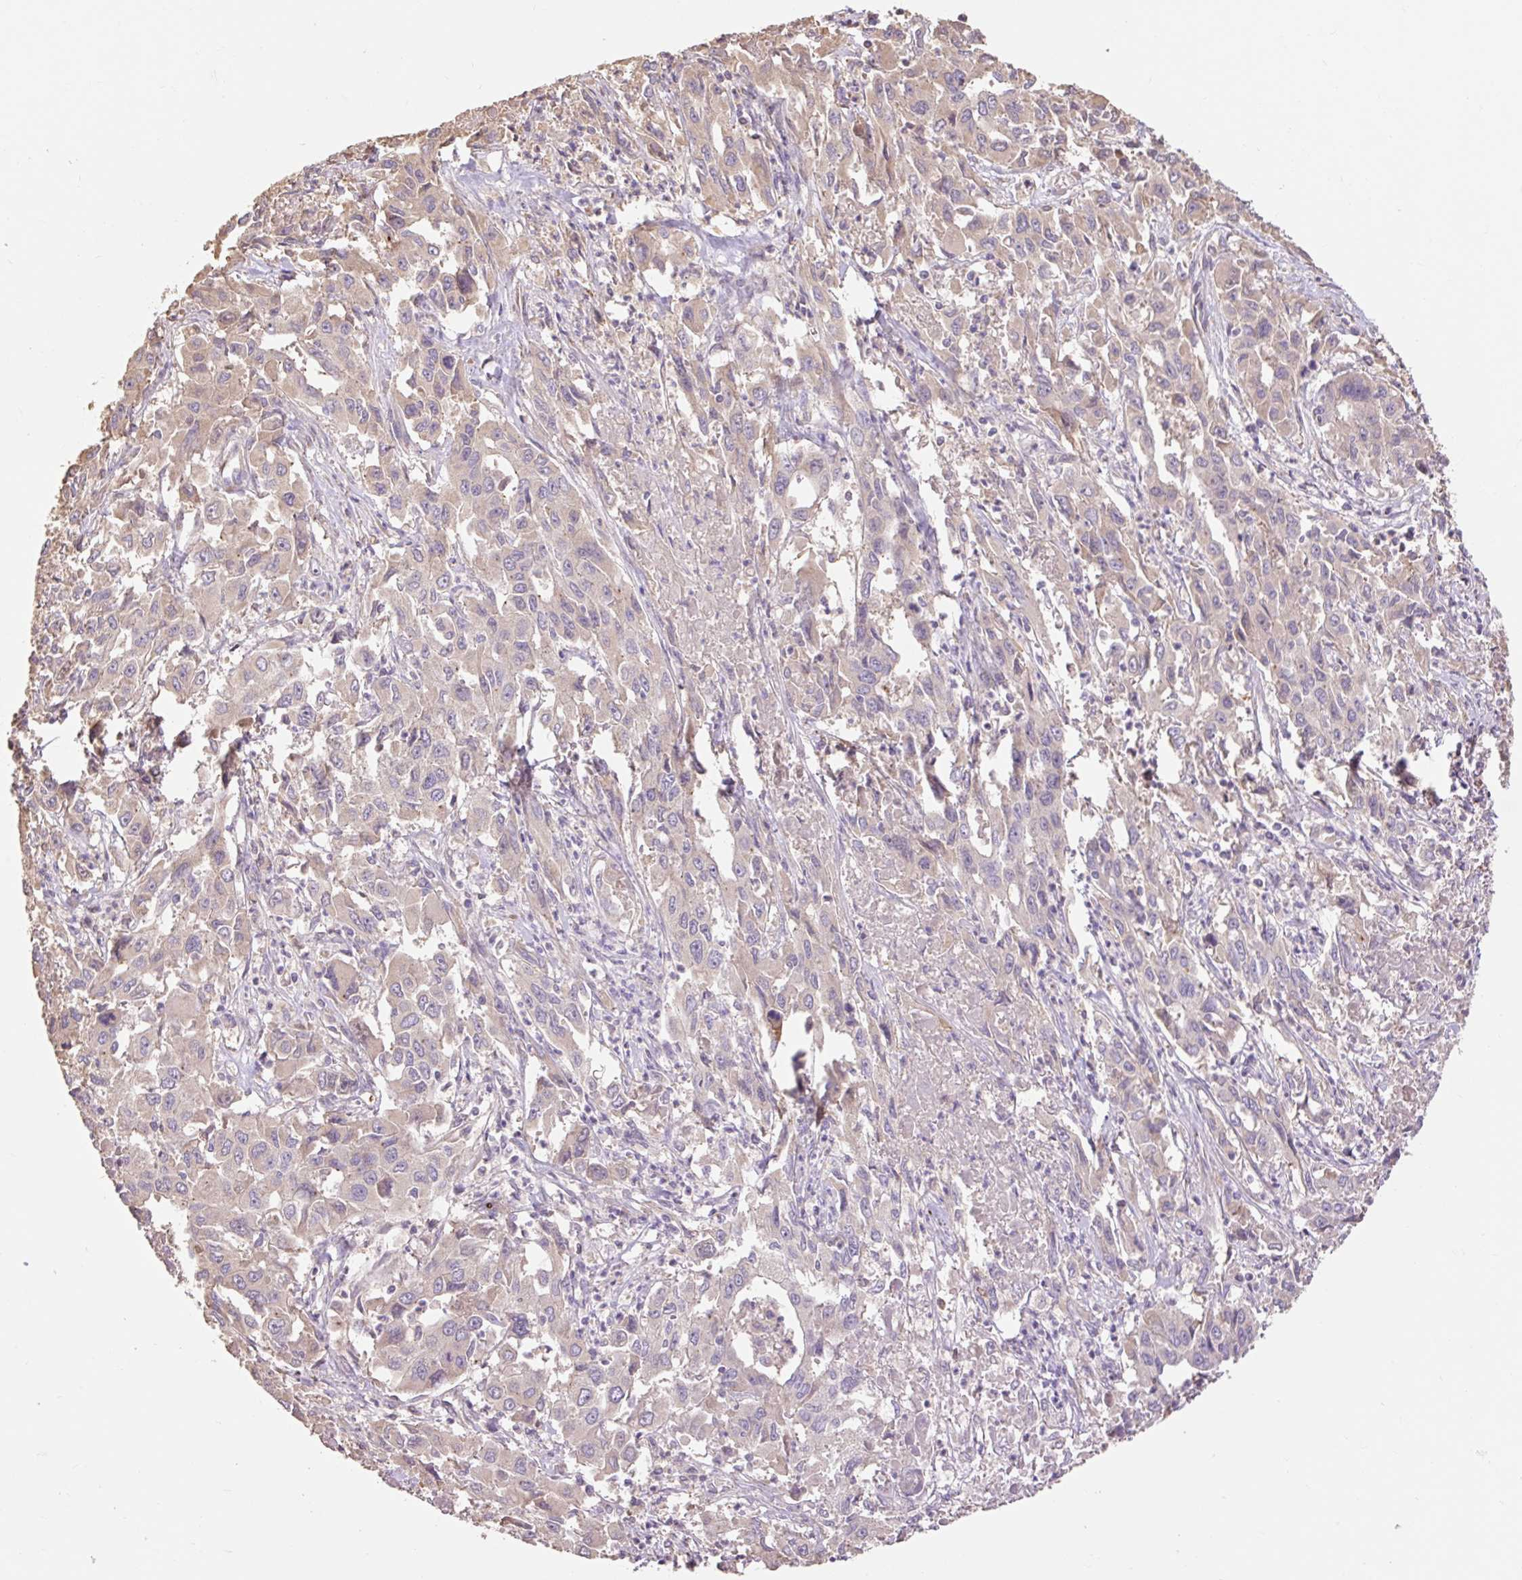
{"staining": {"intensity": "weak", "quantity": "25%-75%", "location": "cytoplasmic/membranous"}, "tissue": "liver cancer", "cell_type": "Tumor cells", "image_type": "cancer", "snomed": [{"axis": "morphology", "description": "Carcinoma, Hepatocellular, NOS"}, {"axis": "topography", "description": "Liver"}], "caption": "High-magnification brightfield microscopy of liver hepatocellular carcinoma stained with DAB (3,3'-diaminobenzidine) (brown) and counterstained with hematoxylin (blue). tumor cells exhibit weak cytoplasmic/membranous expression is identified in about25%-75% of cells.", "gene": "DESI1", "patient": {"sex": "male", "age": 63}}